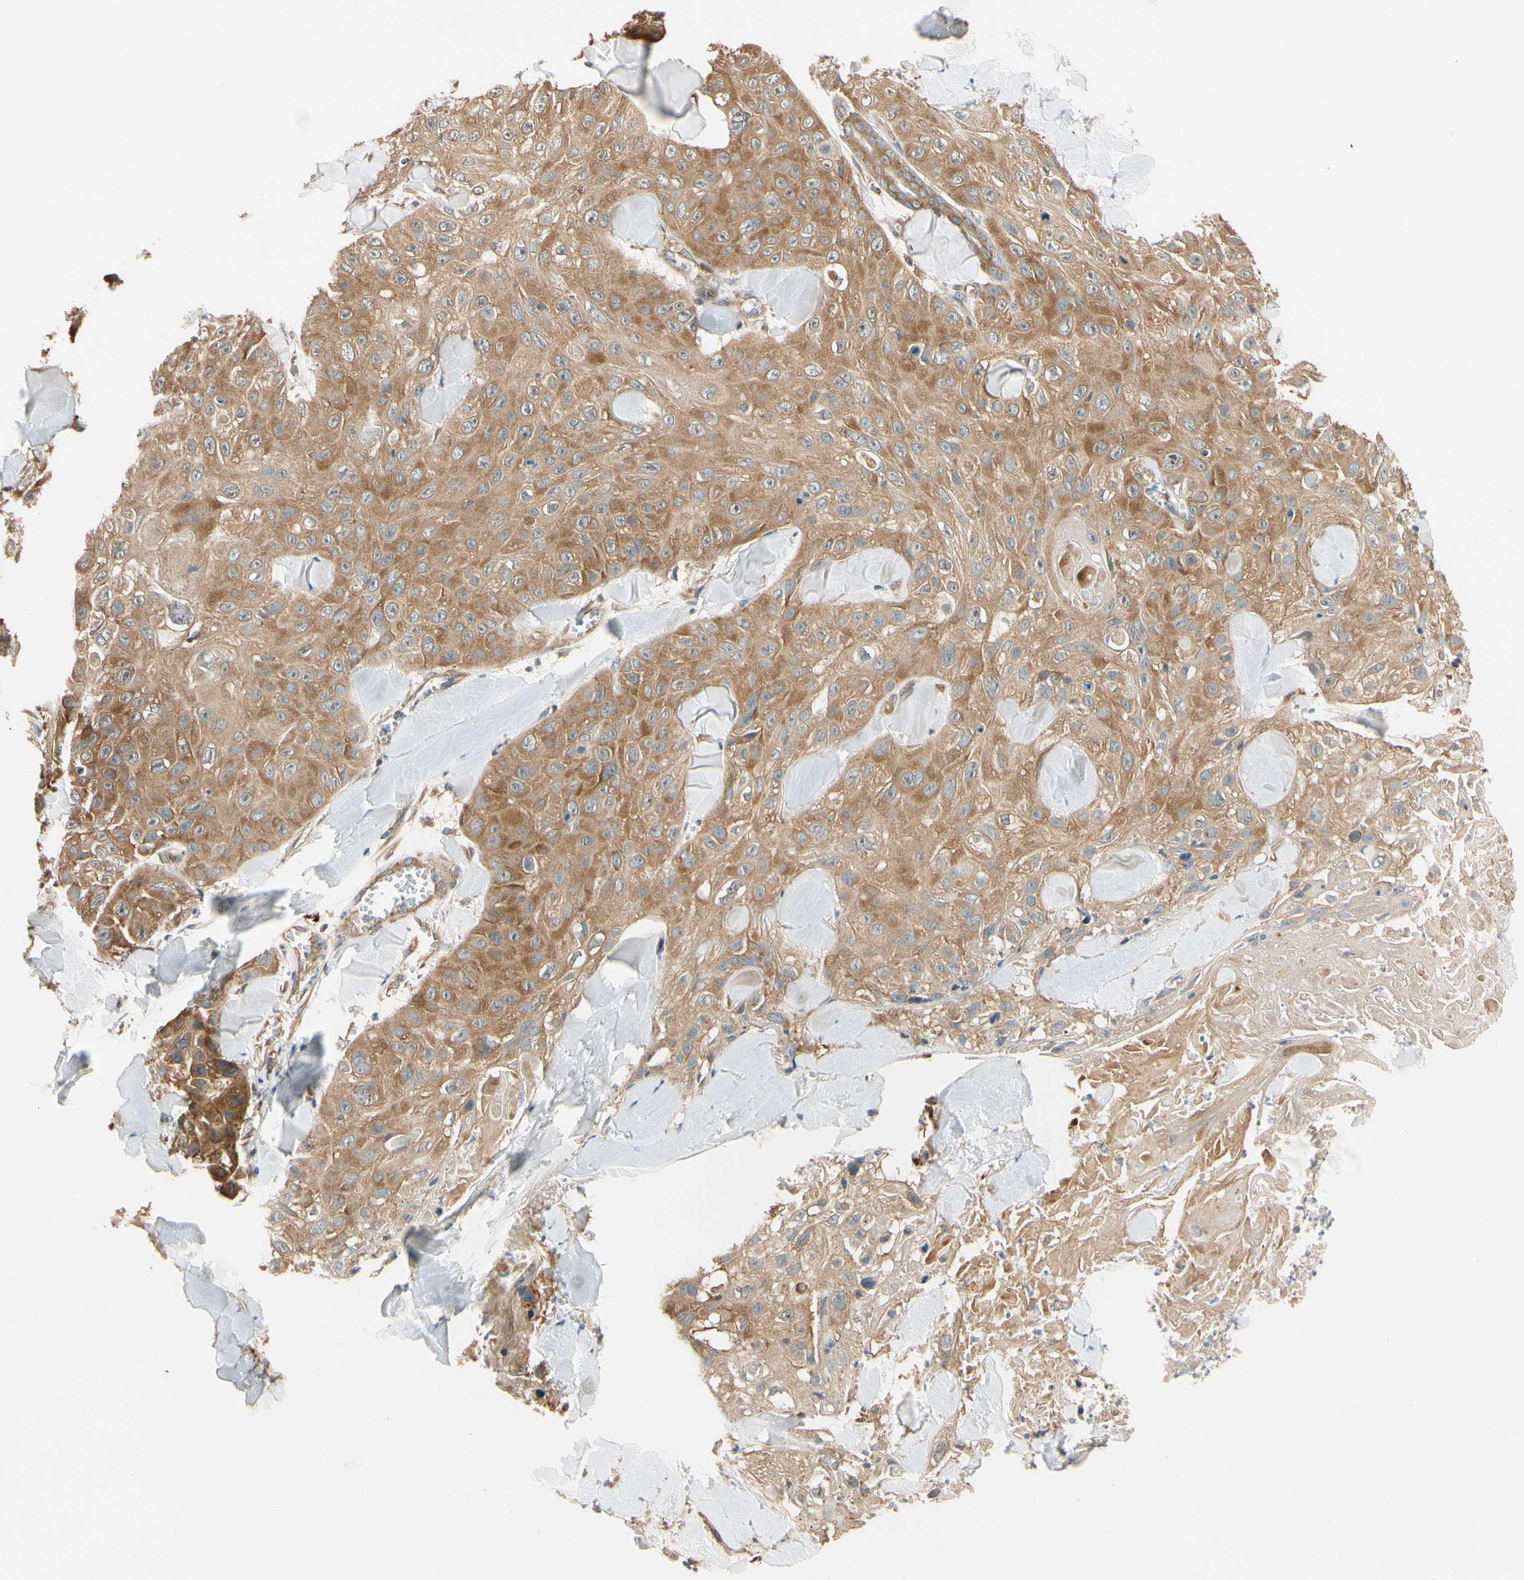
{"staining": {"intensity": "moderate", "quantity": ">75%", "location": "cytoplasmic/membranous"}, "tissue": "skin cancer", "cell_type": "Tumor cells", "image_type": "cancer", "snomed": [{"axis": "morphology", "description": "Squamous cell carcinoma, NOS"}, {"axis": "topography", "description": "Skin"}], "caption": "Immunohistochemistry (IHC) (DAB) staining of skin cancer (squamous cell carcinoma) displays moderate cytoplasmic/membranous protein positivity in approximately >75% of tumor cells.", "gene": "ANKHD1", "patient": {"sex": "male", "age": 86}}